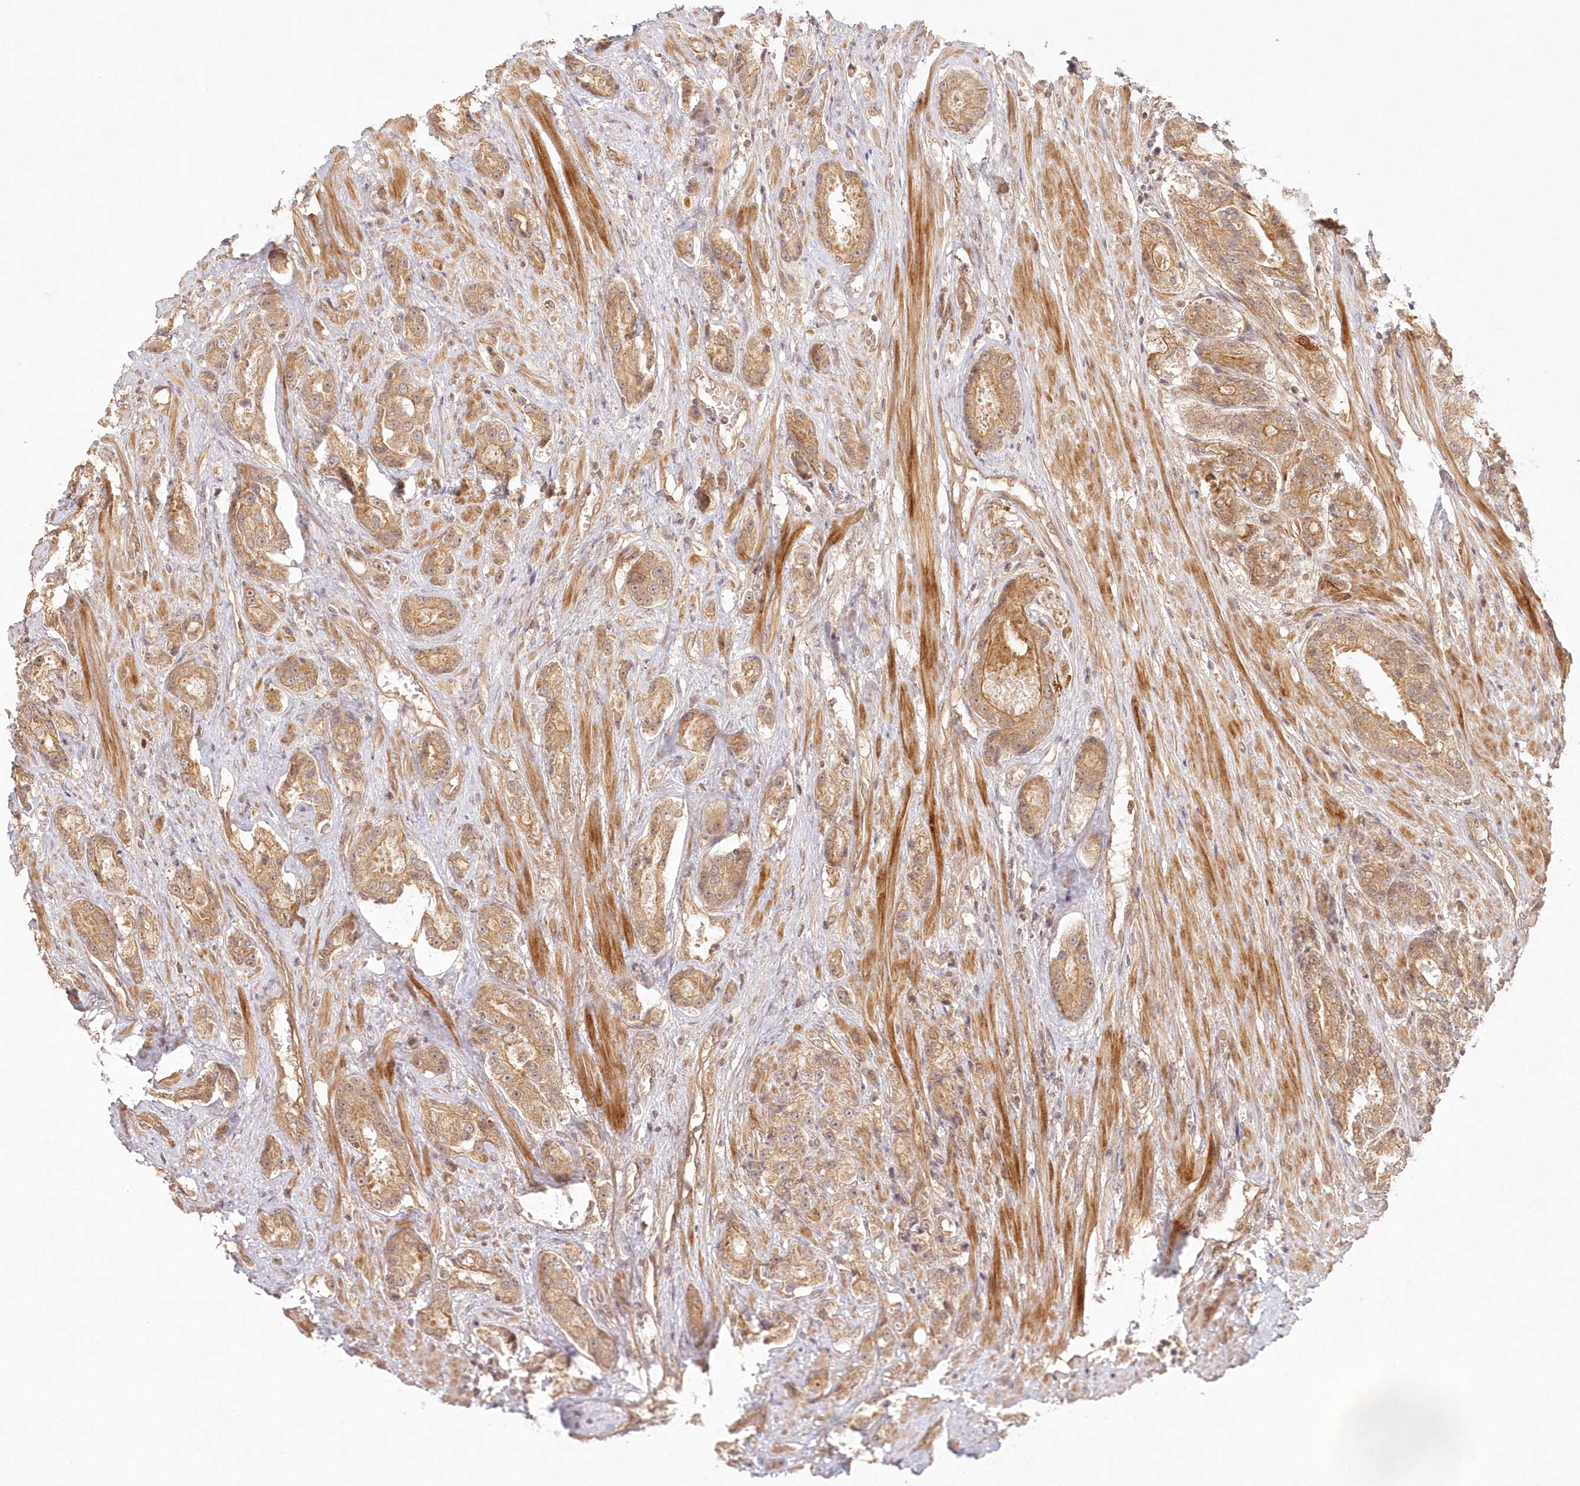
{"staining": {"intensity": "moderate", "quantity": ">75%", "location": "cytoplasmic/membranous"}, "tissue": "prostate cancer", "cell_type": "Tumor cells", "image_type": "cancer", "snomed": [{"axis": "morphology", "description": "Adenocarcinoma, High grade"}, {"axis": "topography", "description": "Prostate"}], "caption": "Adenocarcinoma (high-grade) (prostate) stained with a brown dye displays moderate cytoplasmic/membranous positive staining in approximately >75% of tumor cells.", "gene": "KIAA0232", "patient": {"sex": "male", "age": 60}}